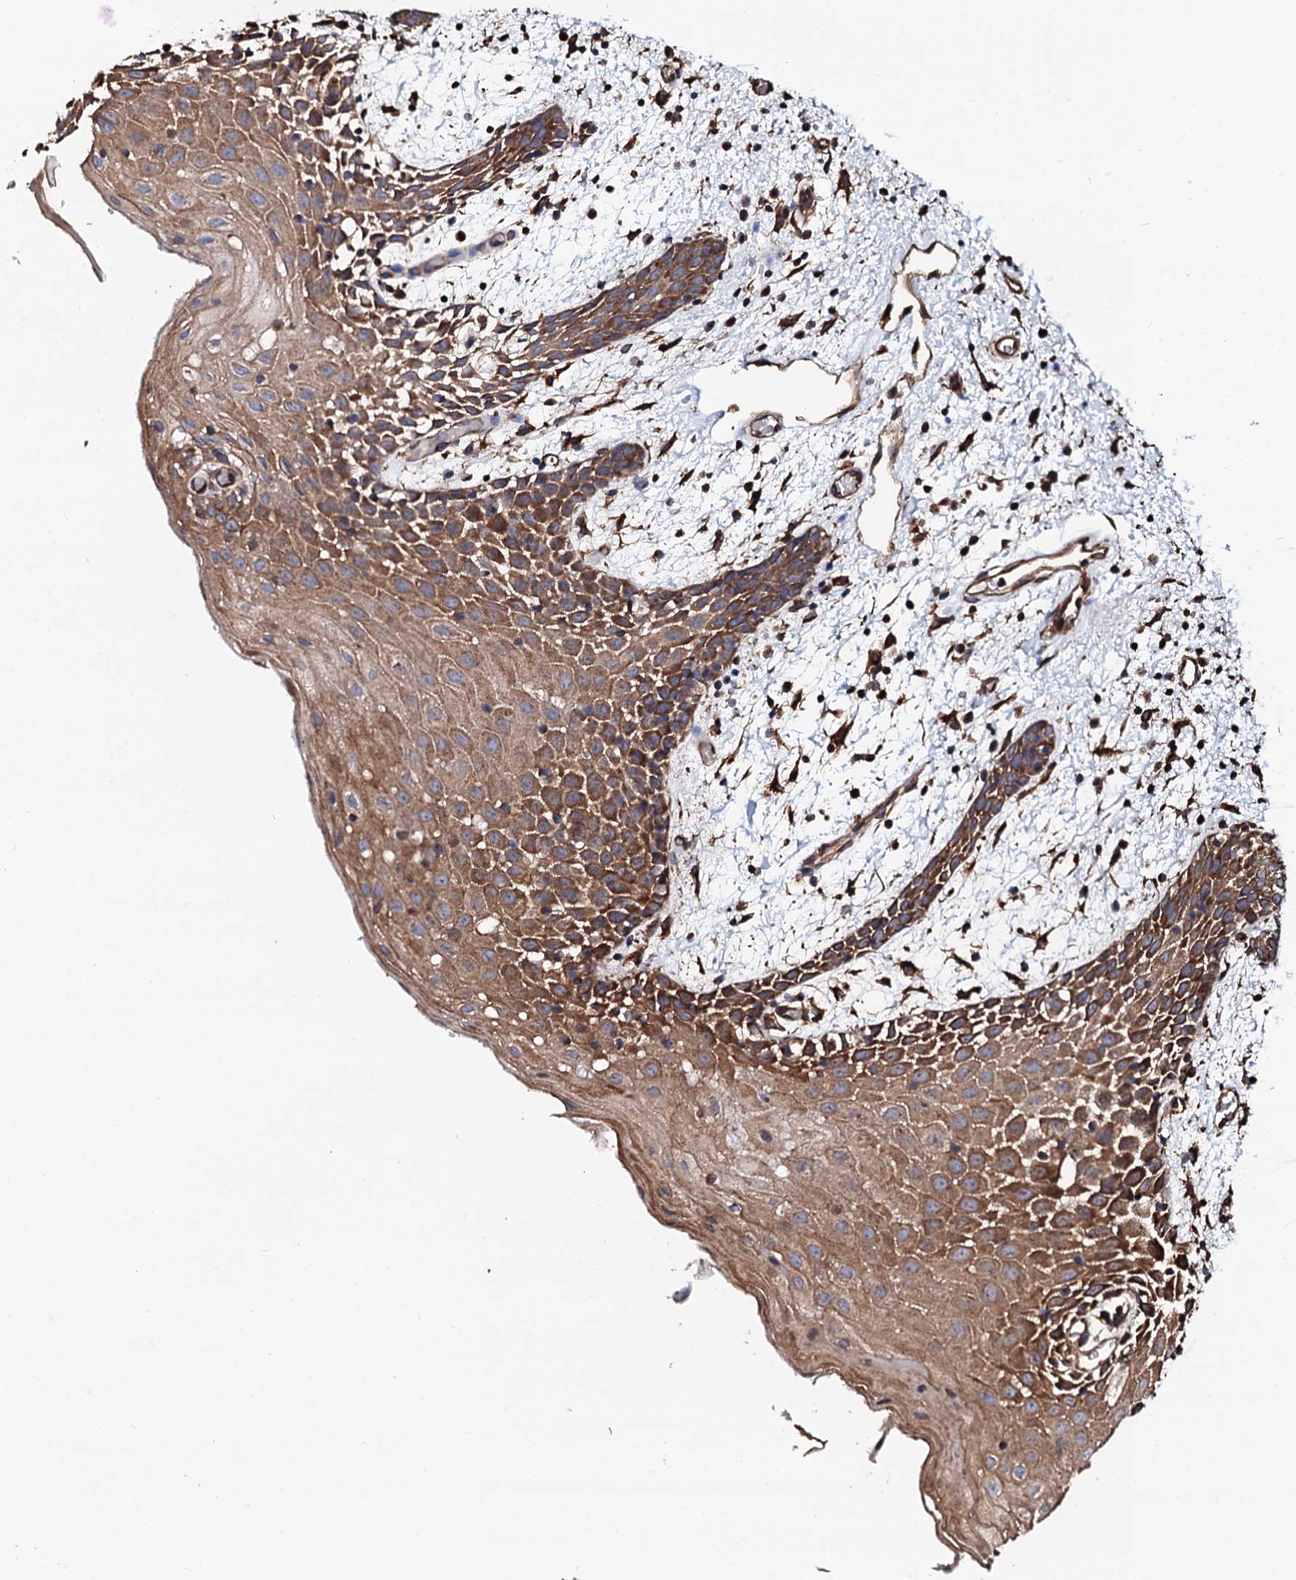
{"staining": {"intensity": "moderate", "quantity": ">75%", "location": "cytoplasmic/membranous"}, "tissue": "oral mucosa", "cell_type": "Squamous epithelial cells", "image_type": "normal", "snomed": [{"axis": "morphology", "description": "Normal tissue, NOS"}, {"axis": "topography", "description": "Skeletal muscle"}, {"axis": "topography", "description": "Oral tissue"}, {"axis": "topography", "description": "Salivary gland"}, {"axis": "topography", "description": "Peripheral nerve tissue"}], "caption": "Squamous epithelial cells reveal medium levels of moderate cytoplasmic/membranous expression in about >75% of cells in benign oral mucosa. (brown staining indicates protein expression, while blue staining denotes nuclei).", "gene": "CKAP5", "patient": {"sex": "male", "age": 54}}